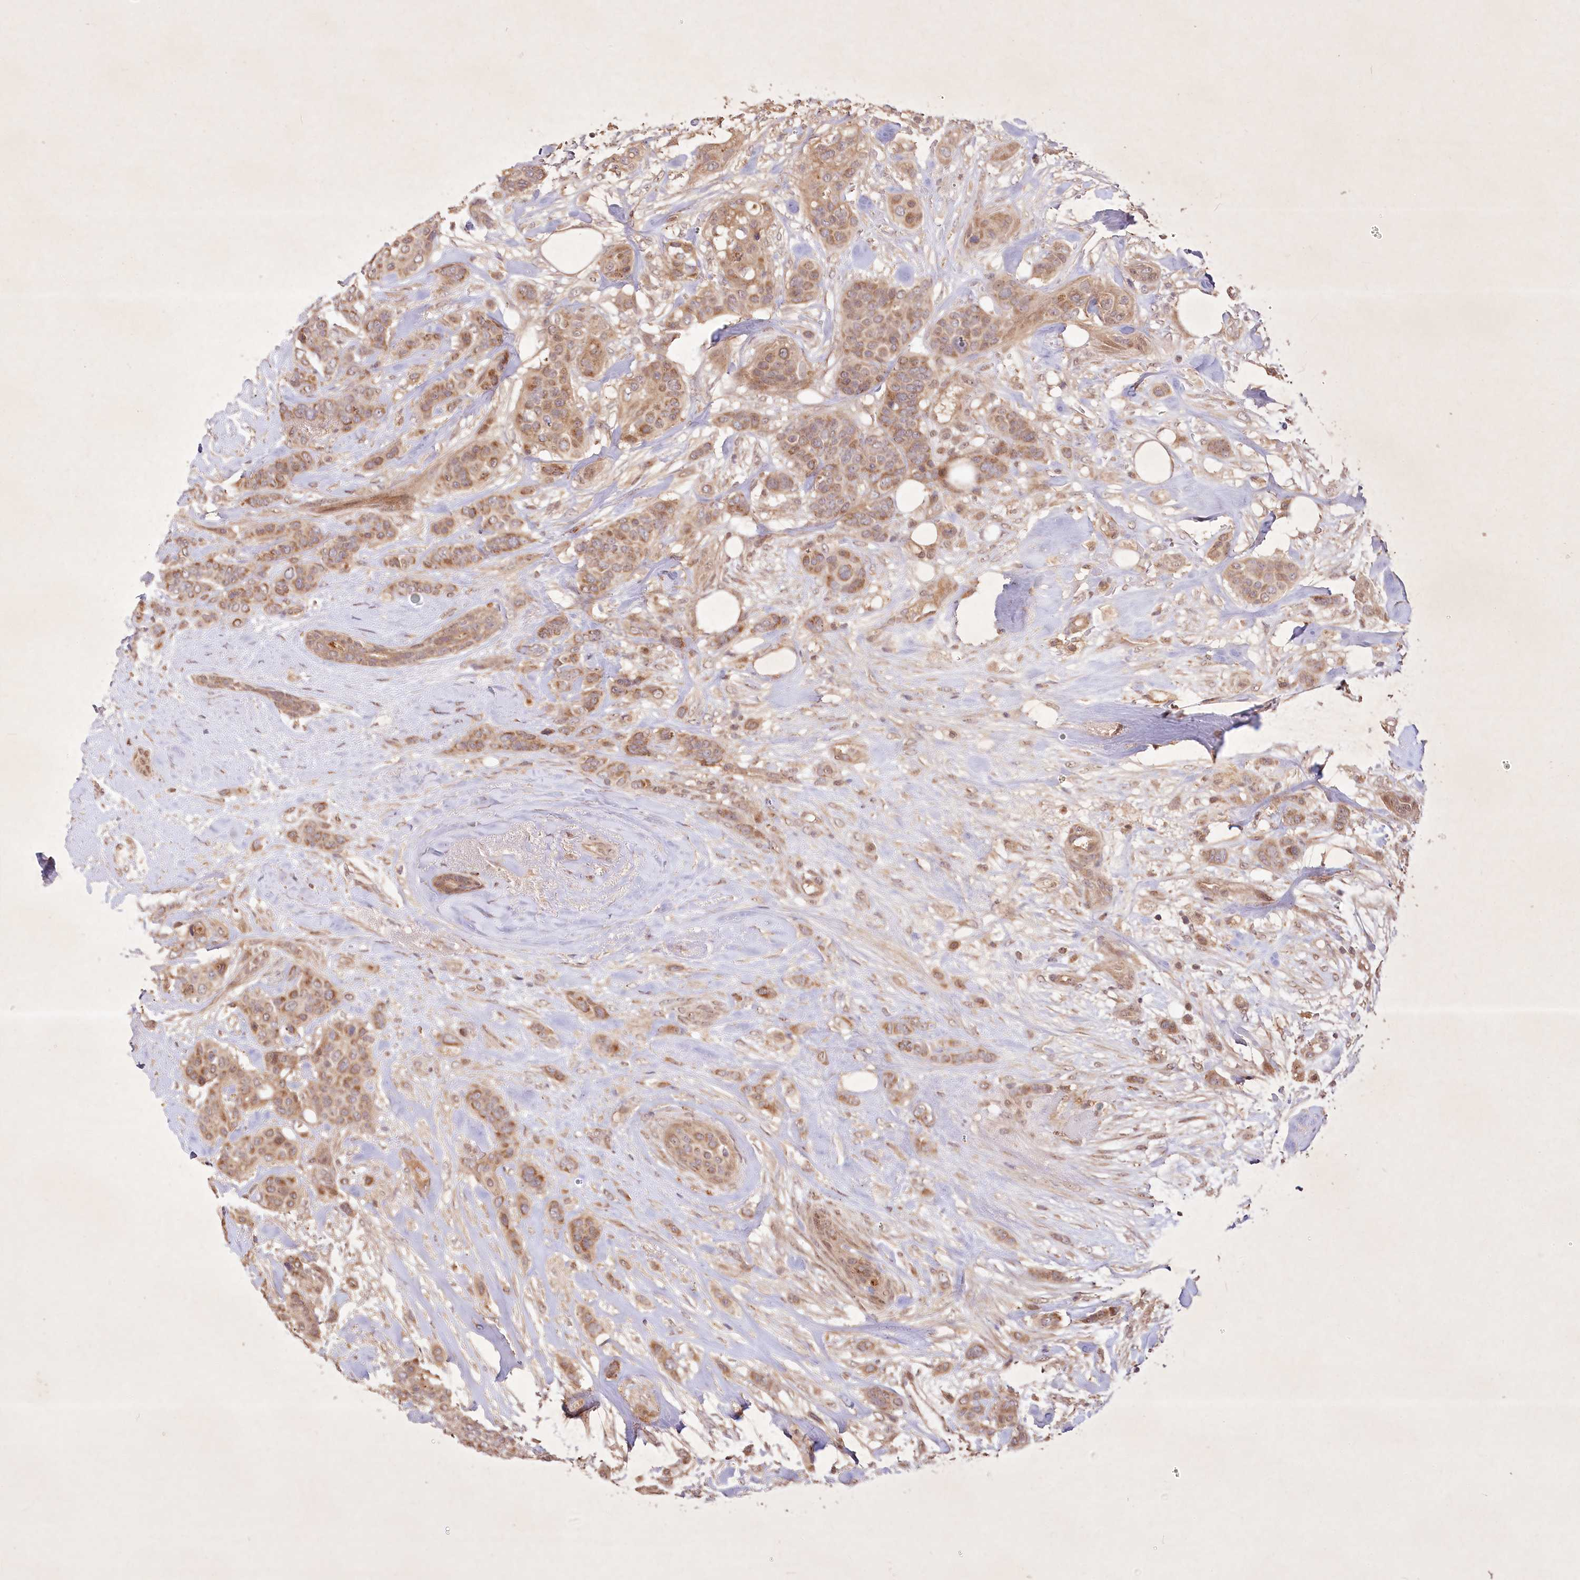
{"staining": {"intensity": "moderate", "quantity": ">75%", "location": "cytoplasmic/membranous"}, "tissue": "breast cancer", "cell_type": "Tumor cells", "image_type": "cancer", "snomed": [{"axis": "morphology", "description": "Lobular carcinoma"}, {"axis": "topography", "description": "Breast"}], "caption": "Moderate cytoplasmic/membranous staining for a protein is appreciated in about >75% of tumor cells of breast lobular carcinoma using IHC.", "gene": "IRAK1BP1", "patient": {"sex": "female", "age": 51}}